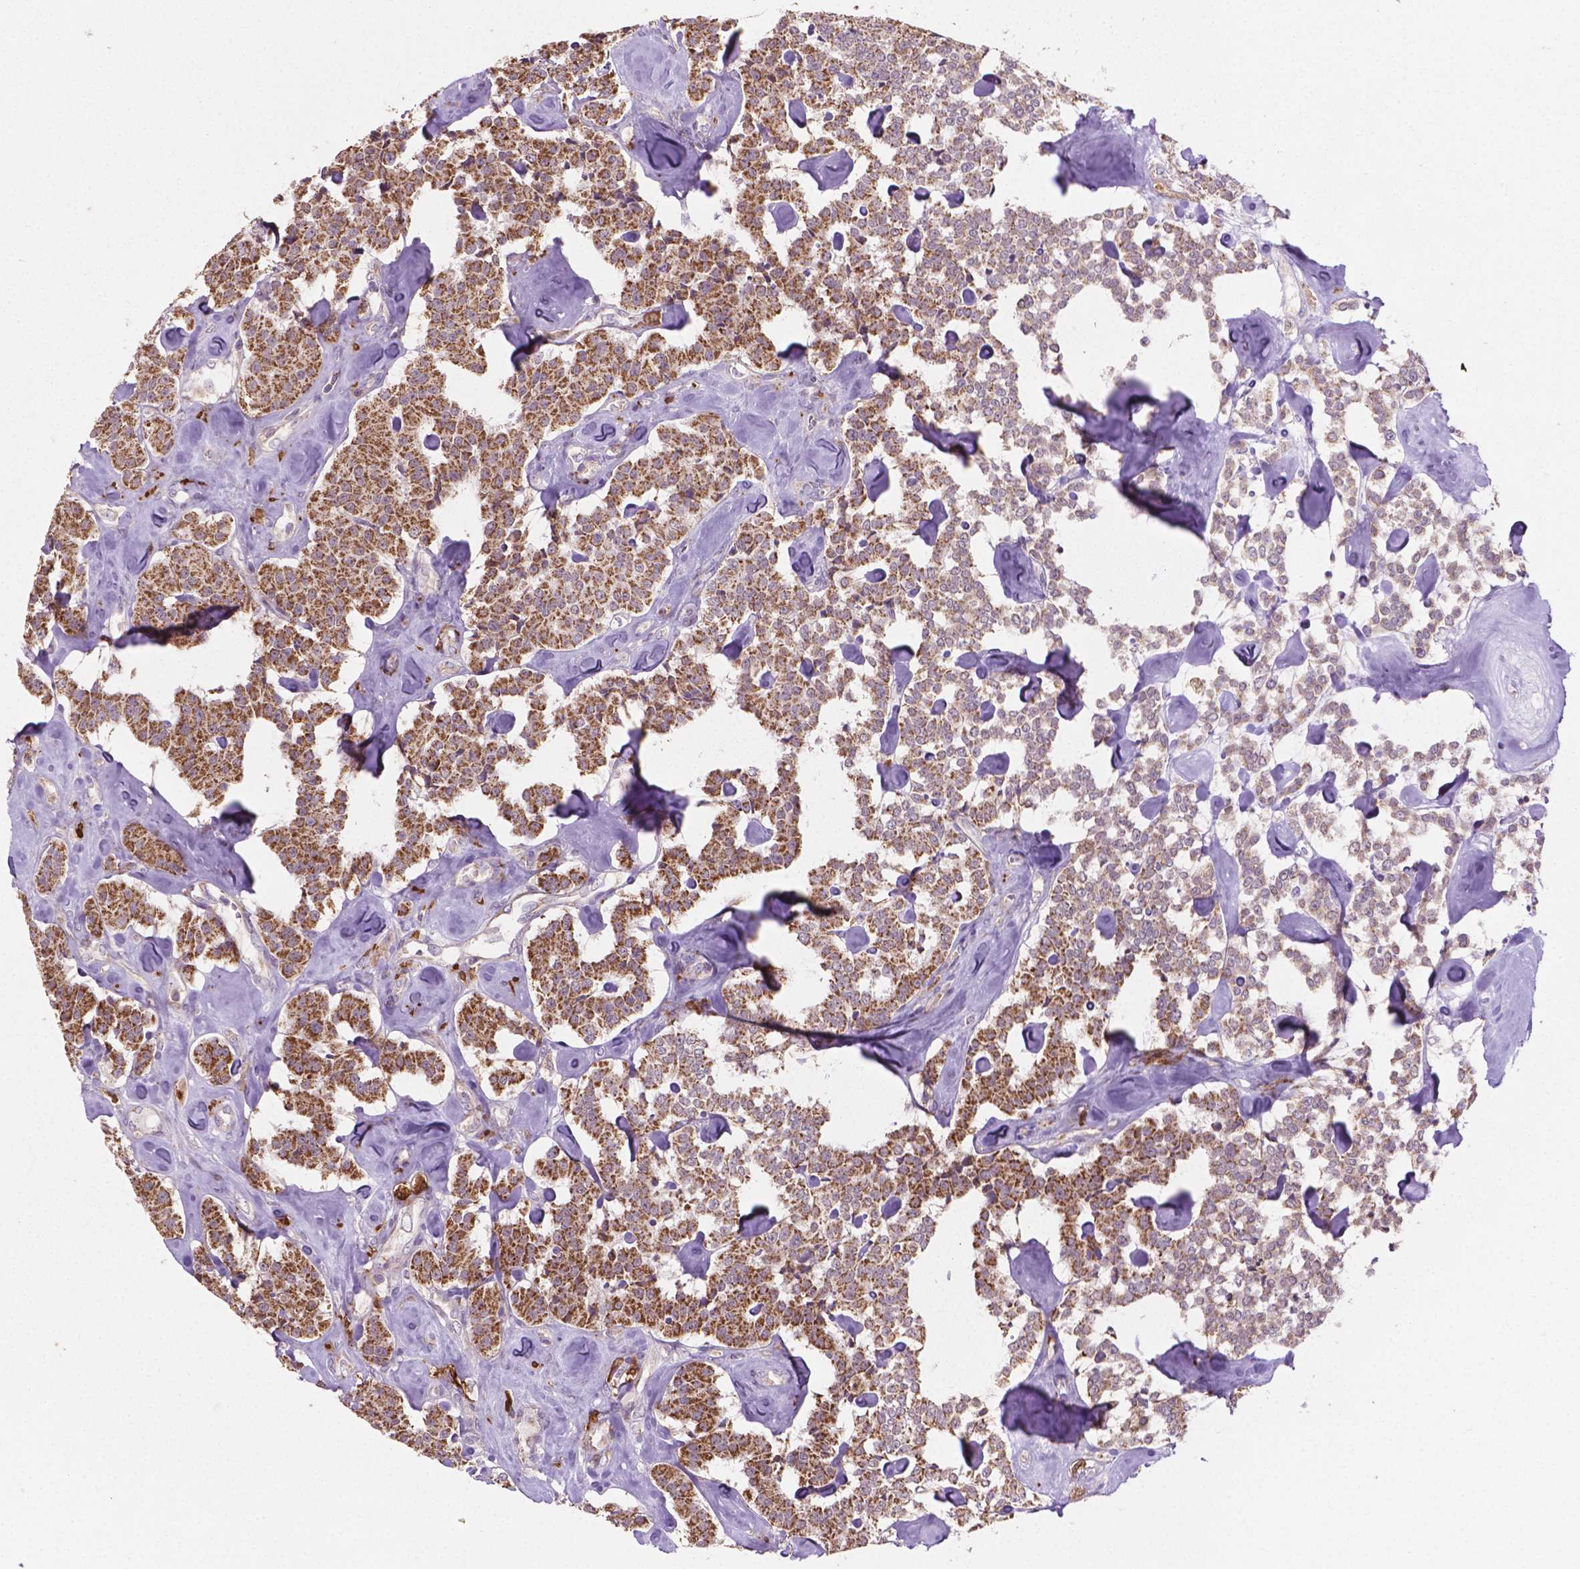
{"staining": {"intensity": "strong", "quantity": ">75%", "location": "cytoplasmic/membranous"}, "tissue": "carcinoid", "cell_type": "Tumor cells", "image_type": "cancer", "snomed": [{"axis": "morphology", "description": "Carcinoid, malignant, NOS"}, {"axis": "topography", "description": "Pancreas"}], "caption": "Protein analysis of carcinoid (malignant) tissue shows strong cytoplasmic/membranous expression in about >75% of tumor cells.", "gene": "TCAF1", "patient": {"sex": "male", "age": 41}}